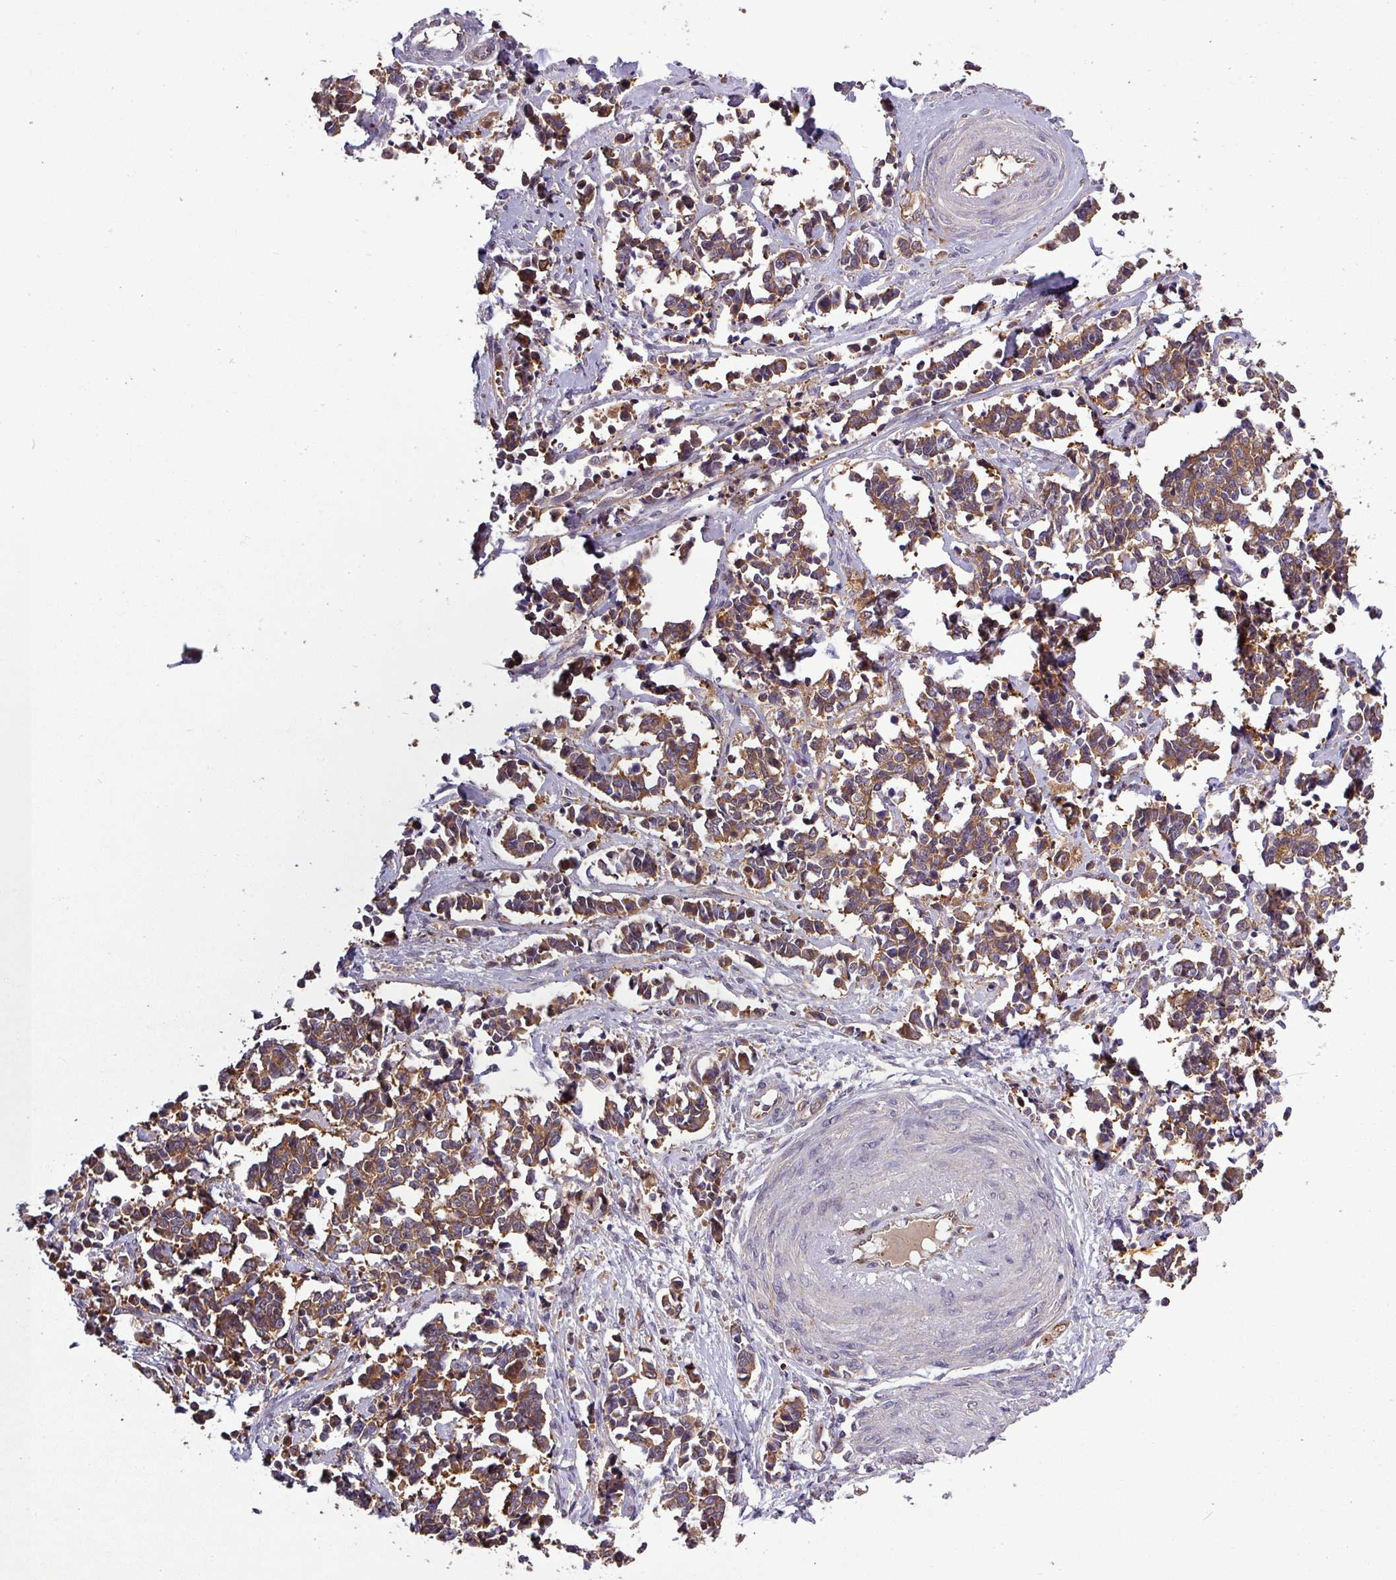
{"staining": {"intensity": "moderate", "quantity": ">75%", "location": "cytoplasmic/membranous"}, "tissue": "cervical cancer", "cell_type": "Tumor cells", "image_type": "cancer", "snomed": [{"axis": "morphology", "description": "Normal tissue, NOS"}, {"axis": "morphology", "description": "Squamous cell carcinoma, NOS"}, {"axis": "topography", "description": "Cervix"}], "caption": "Immunohistochemistry (IHC) of human squamous cell carcinoma (cervical) reveals medium levels of moderate cytoplasmic/membranous staining in about >75% of tumor cells.", "gene": "SIRPB2", "patient": {"sex": "female", "age": 35}}